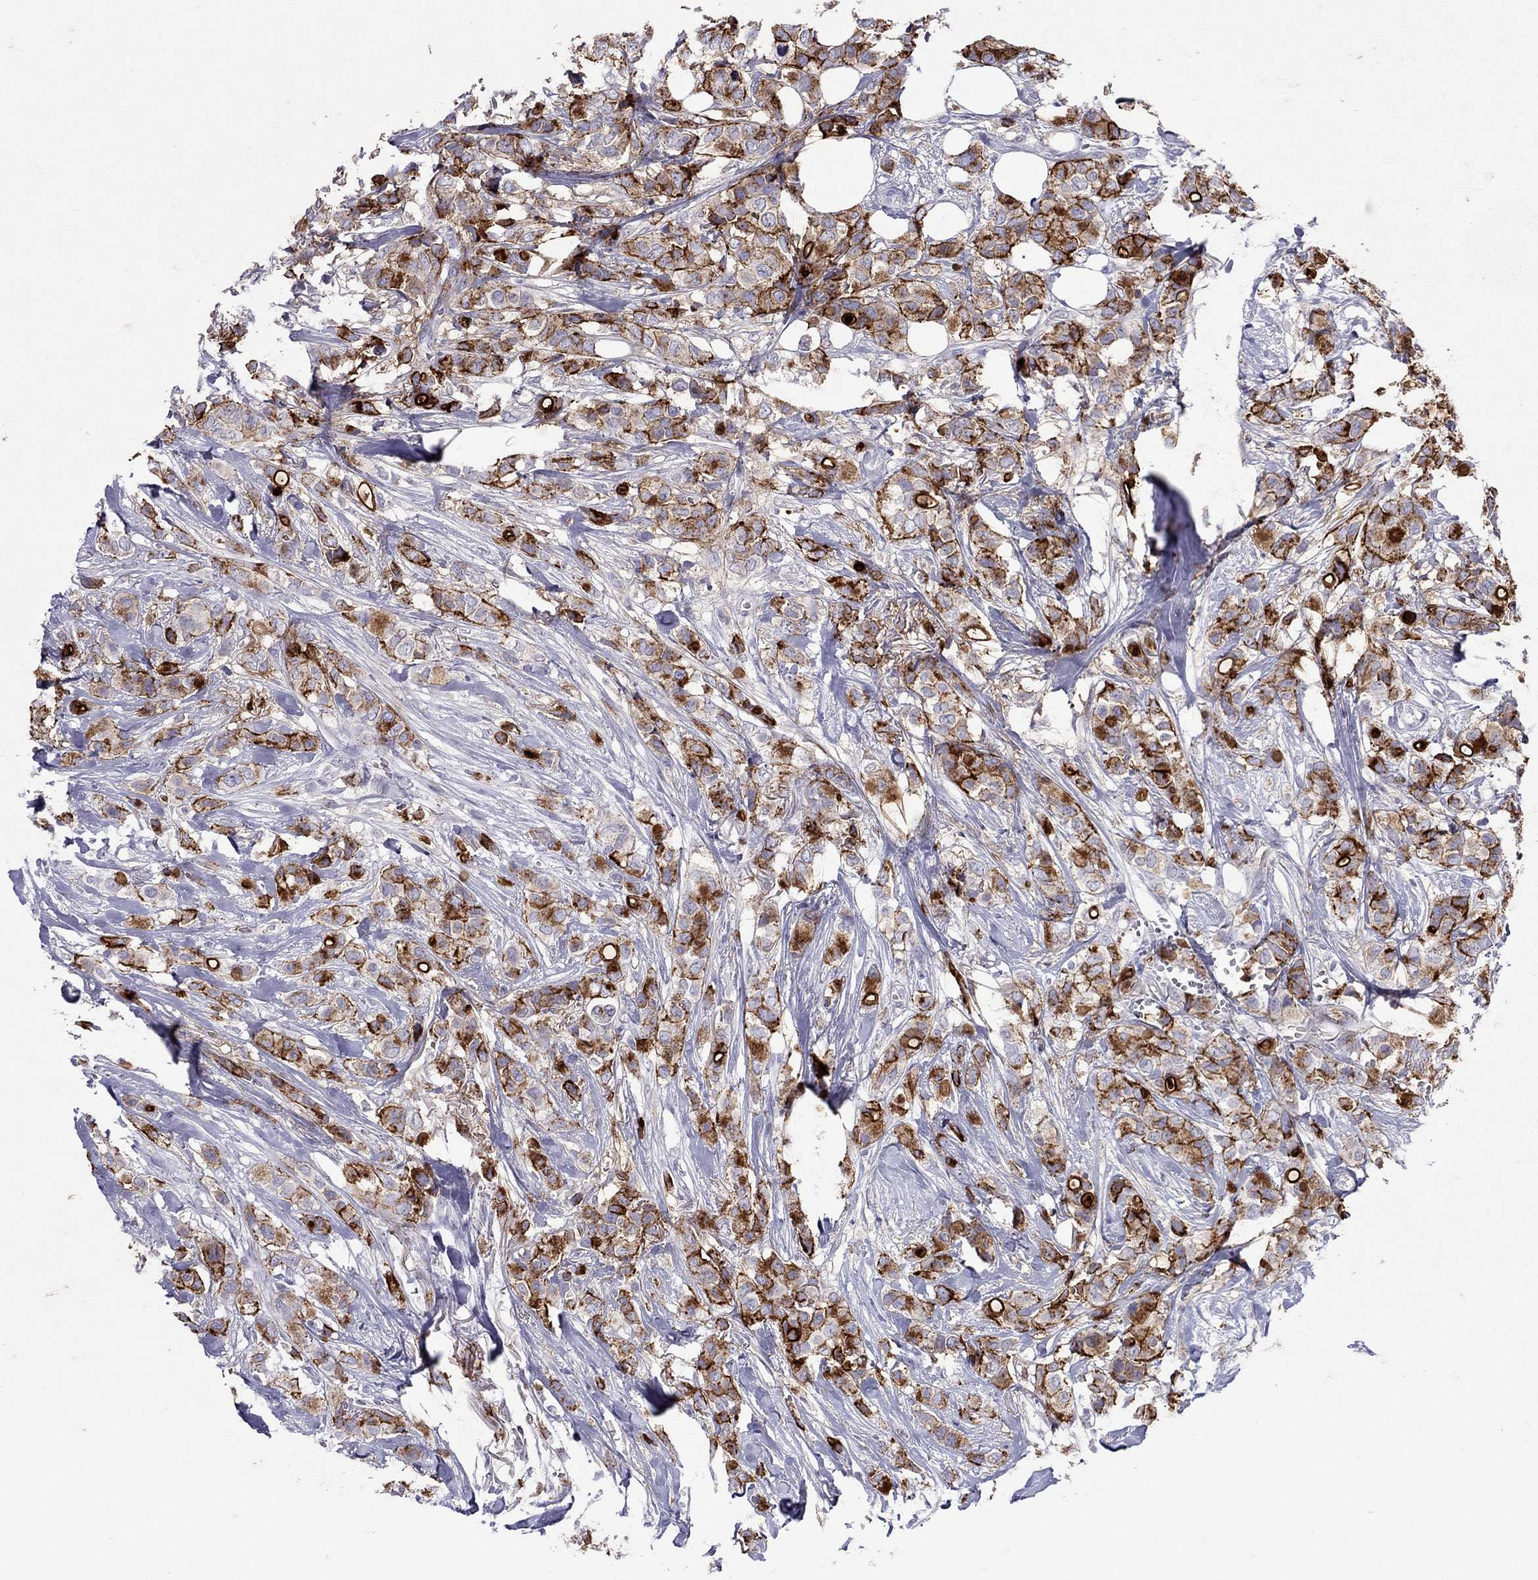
{"staining": {"intensity": "strong", "quantity": ">75%", "location": "cytoplasmic/membranous"}, "tissue": "breast cancer", "cell_type": "Tumor cells", "image_type": "cancer", "snomed": [{"axis": "morphology", "description": "Duct carcinoma"}, {"axis": "topography", "description": "Breast"}], "caption": "An IHC photomicrograph of tumor tissue is shown. Protein staining in brown labels strong cytoplasmic/membranous positivity in breast infiltrating ductal carcinoma within tumor cells.", "gene": "MUC16", "patient": {"sex": "female", "age": 85}}